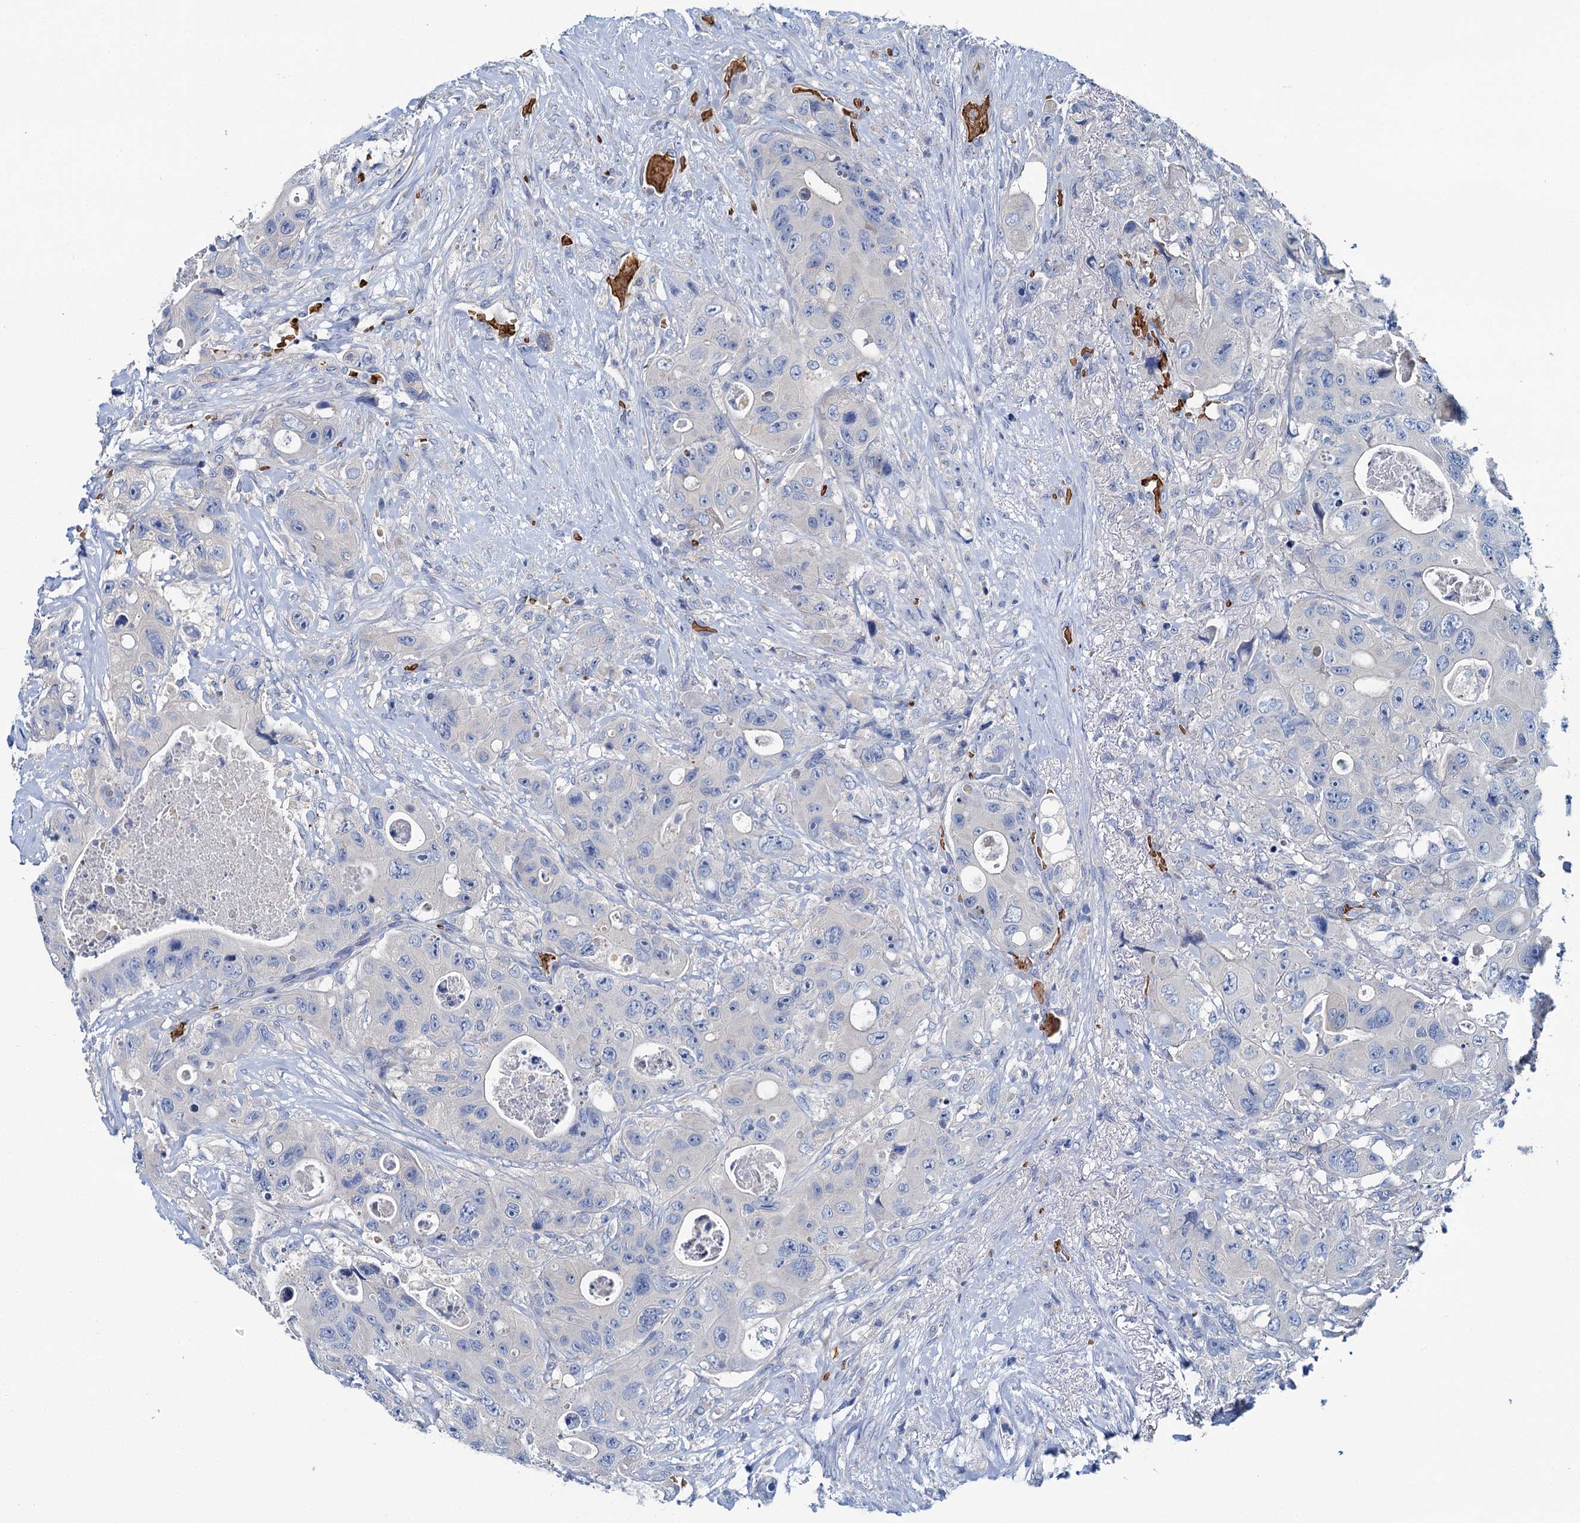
{"staining": {"intensity": "negative", "quantity": "none", "location": "none"}, "tissue": "colorectal cancer", "cell_type": "Tumor cells", "image_type": "cancer", "snomed": [{"axis": "morphology", "description": "Adenocarcinoma, NOS"}, {"axis": "topography", "description": "Colon"}], "caption": "High magnification brightfield microscopy of colorectal cancer stained with DAB (3,3'-diaminobenzidine) (brown) and counterstained with hematoxylin (blue): tumor cells show no significant expression.", "gene": "ATG2A", "patient": {"sex": "female", "age": 46}}